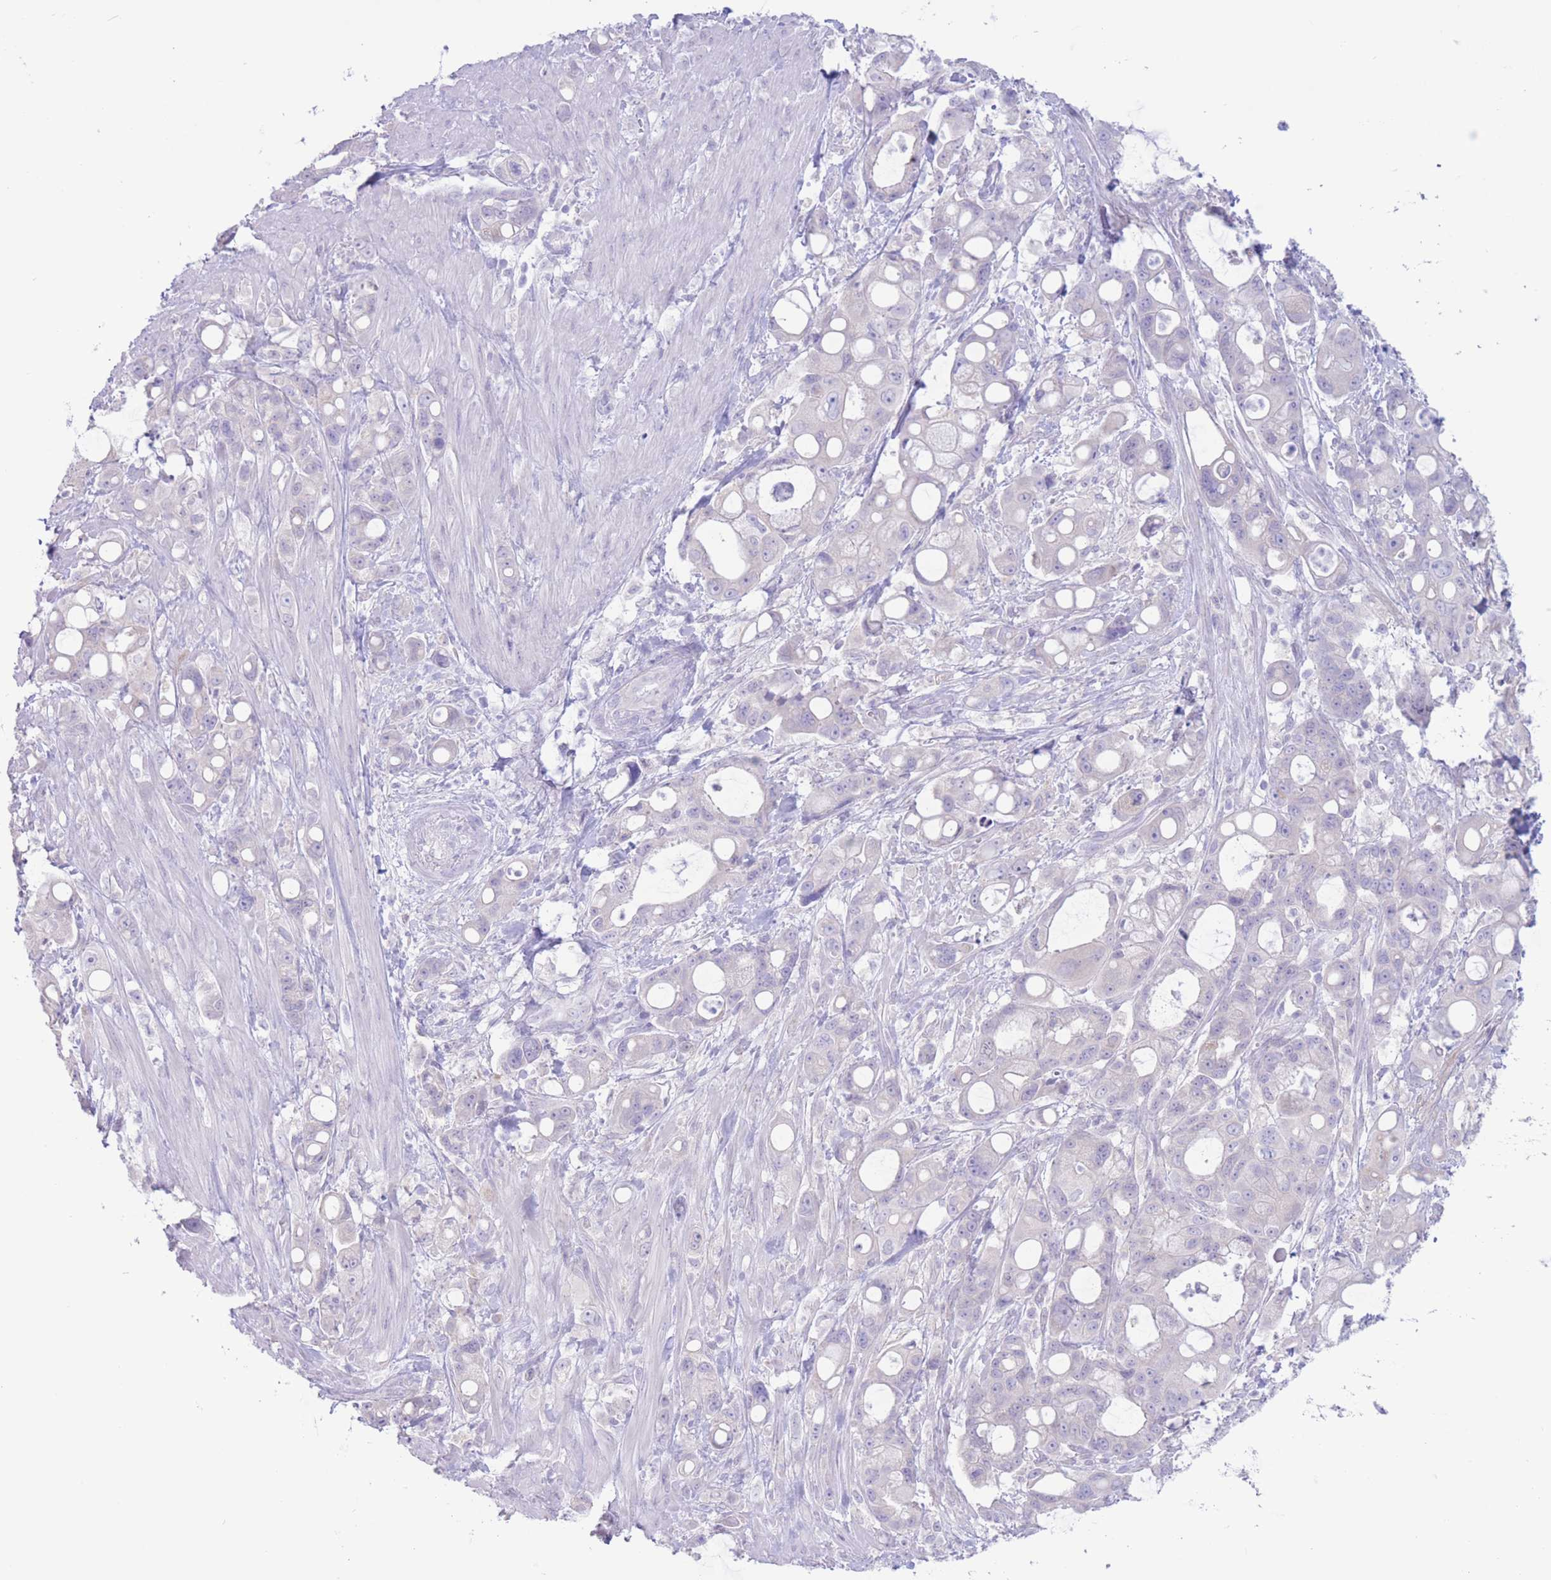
{"staining": {"intensity": "negative", "quantity": "none", "location": "none"}, "tissue": "pancreatic cancer", "cell_type": "Tumor cells", "image_type": "cancer", "snomed": [{"axis": "morphology", "description": "Adenocarcinoma, NOS"}, {"axis": "topography", "description": "Pancreas"}], "caption": "The histopathology image demonstrates no significant positivity in tumor cells of pancreatic cancer. Brightfield microscopy of IHC stained with DAB (brown) and hematoxylin (blue), captured at high magnification.", "gene": "FAH", "patient": {"sex": "male", "age": 68}}